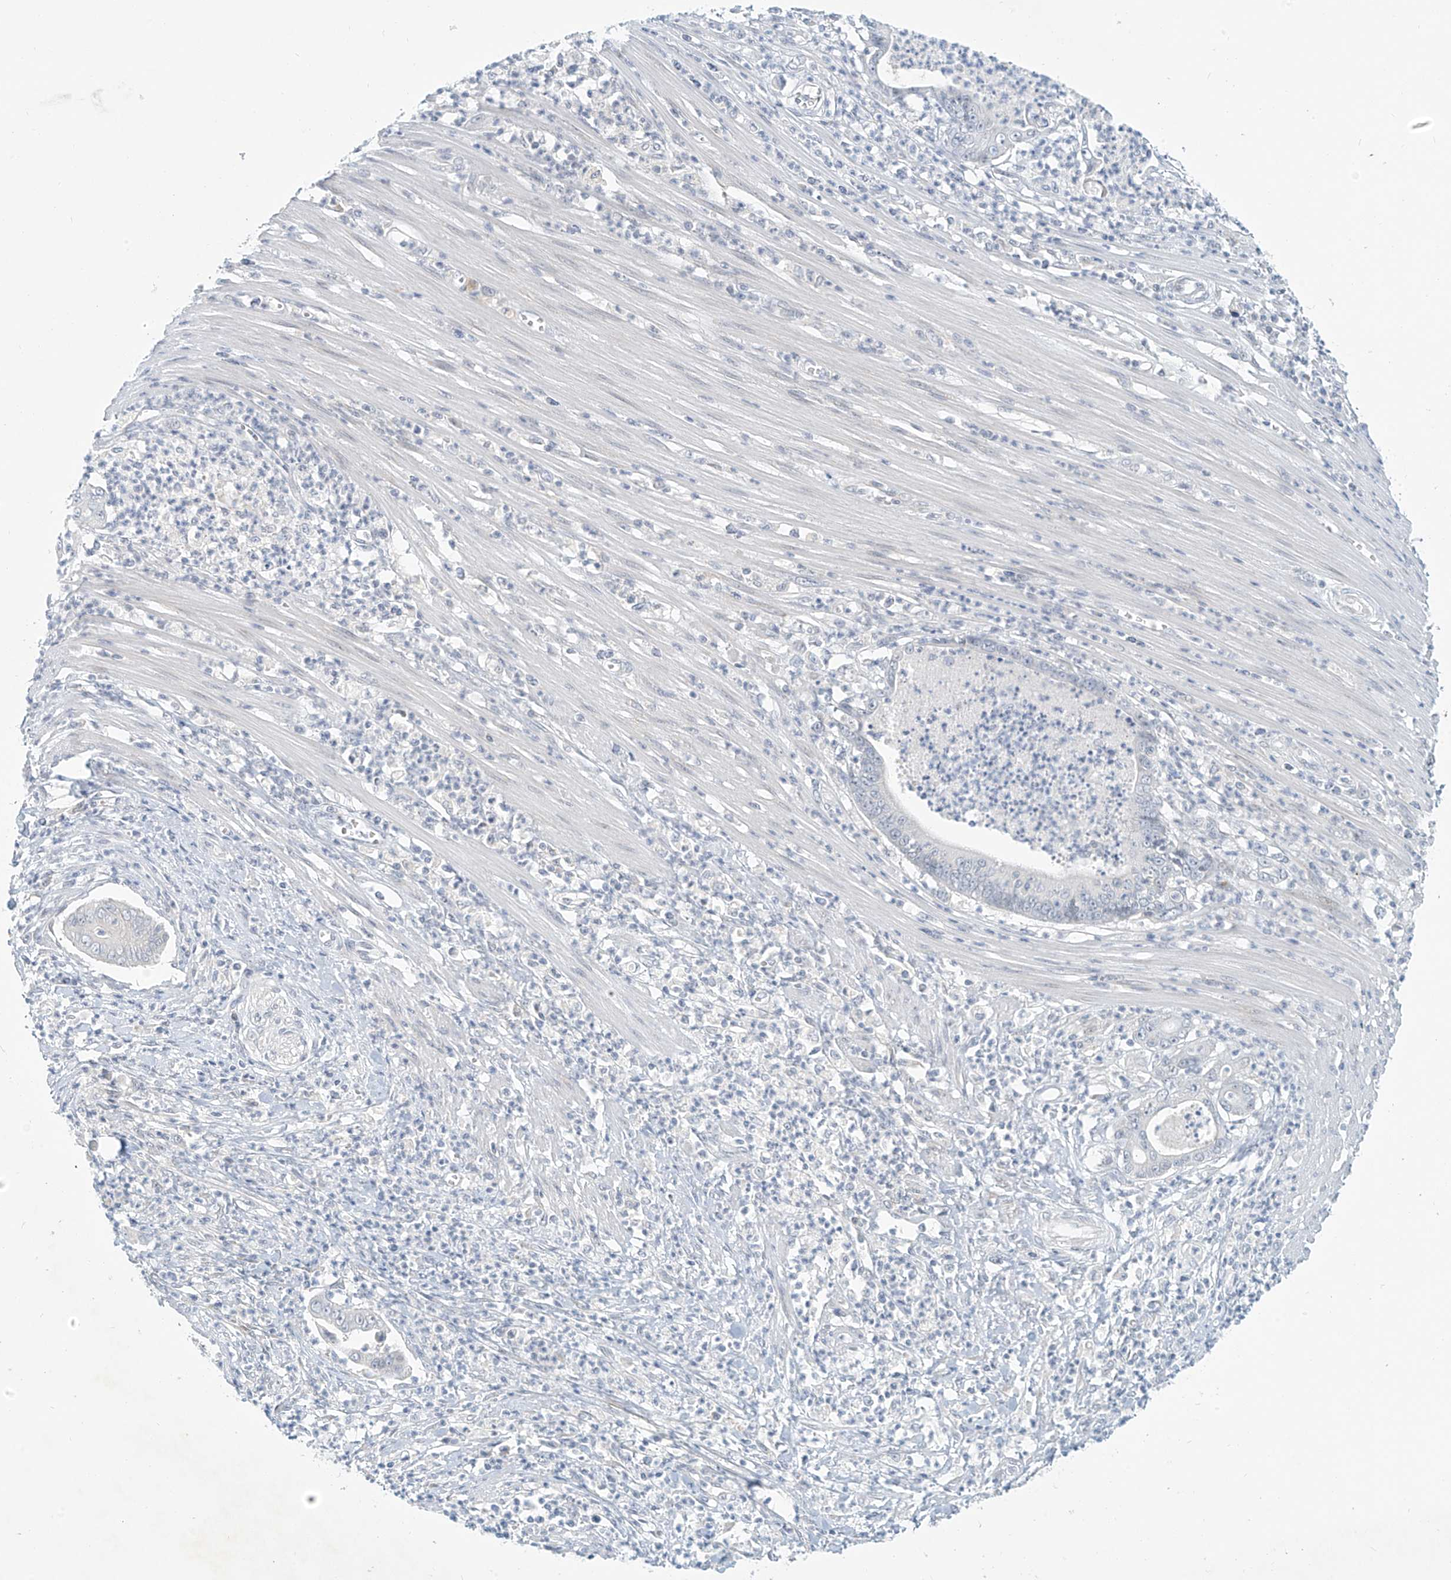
{"staining": {"intensity": "negative", "quantity": "none", "location": "none"}, "tissue": "pancreatic cancer", "cell_type": "Tumor cells", "image_type": "cancer", "snomed": [{"axis": "morphology", "description": "Adenocarcinoma, NOS"}, {"axis": "topography", "description": "Pancreas"}], "caption": "IHC histopathology image of human pancreatic cancer (adenocarcinoma) stained for a protein (brown), which displays no expression in tumor cells. The staining is performed using DAB (3,3'-diaminobenzidine) brown chromogen with nuclei counter-stained in using hematoxylin.", "gene": "C2orf42", "patient": {"sex": "male", "age": 69}}